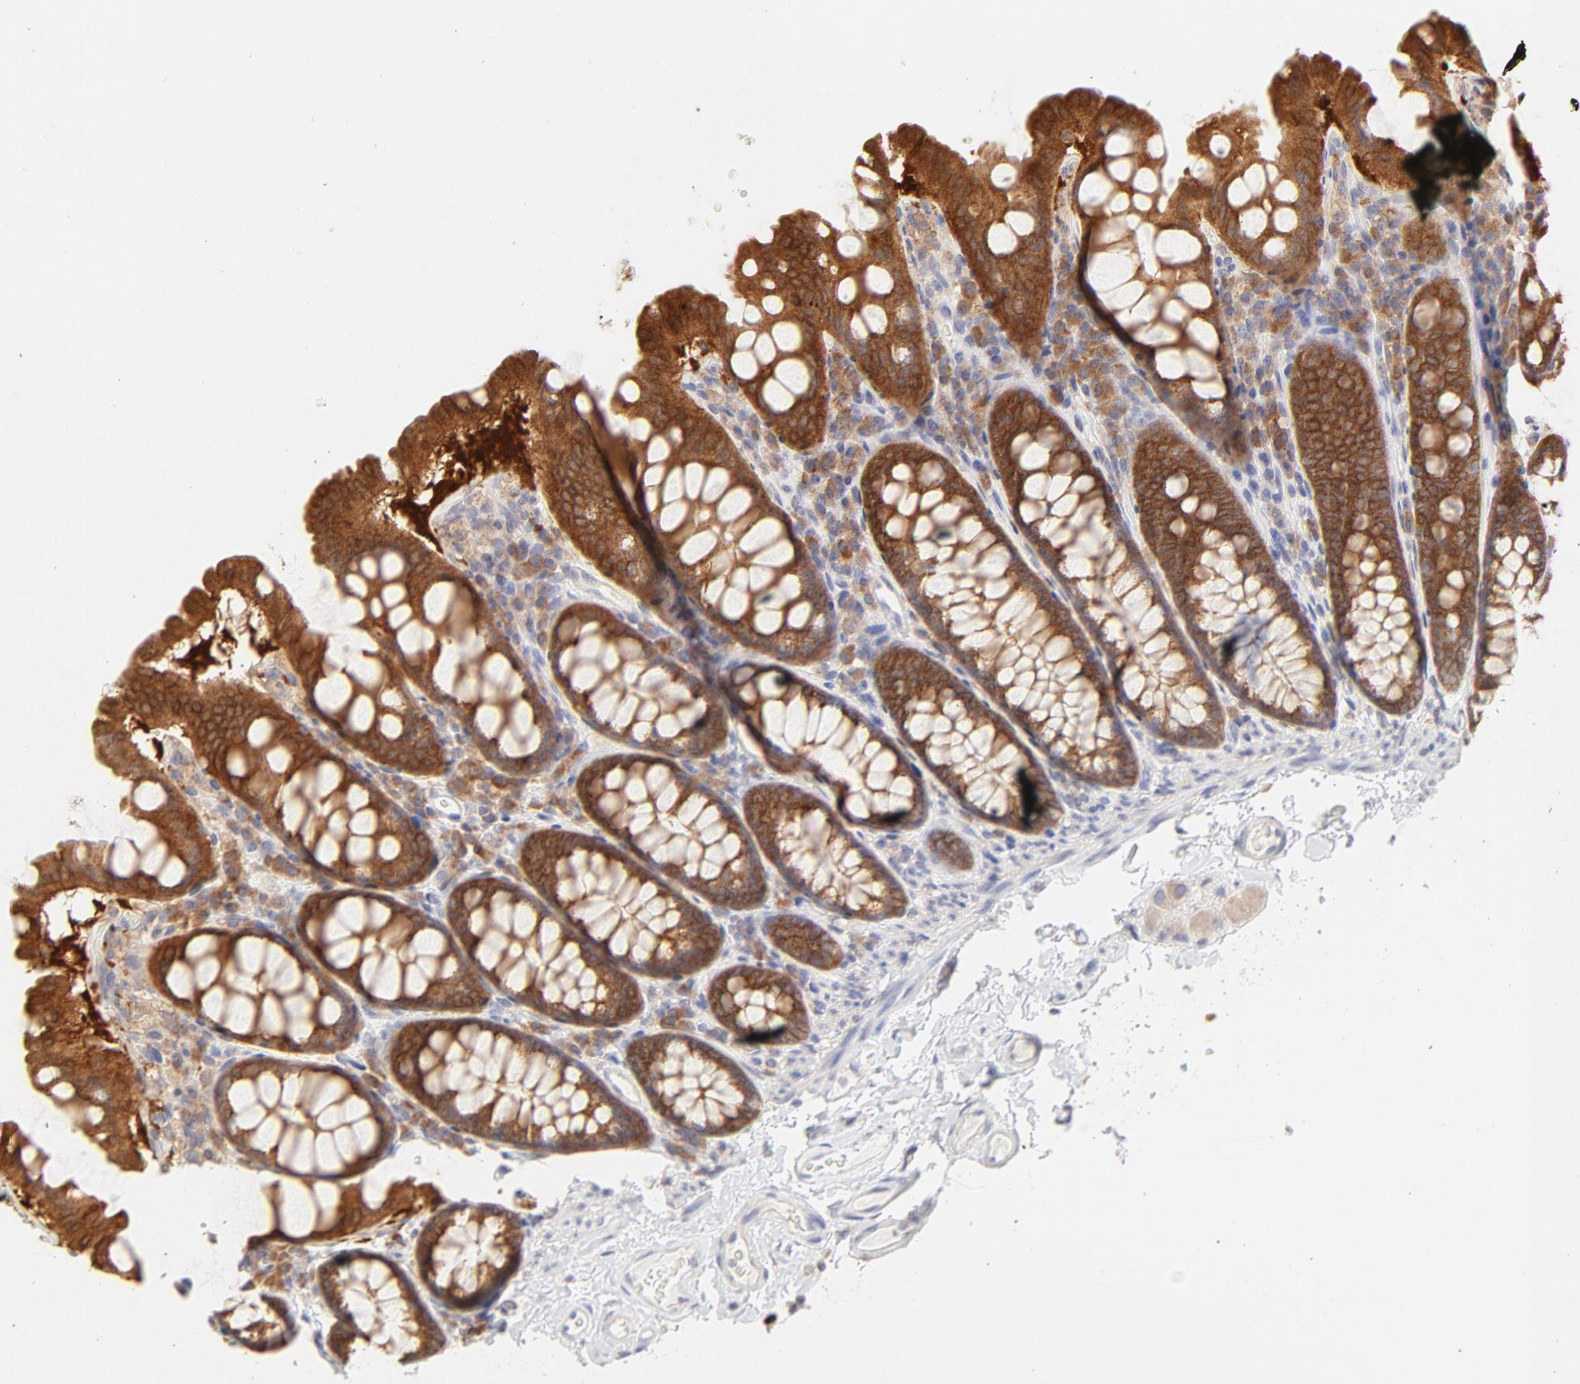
{"staining": {"intensity": "negative", "quantity": "none", "location": "none"}, "tissue": "colon", "cell_type": "Endothelial cells", "image_type": "normal", "snomed": [{"axis": "morphology", "description": "Normal tissue, NOS"}, {"axis": "topography", "description": "Colon"}], "caption": "DAB immunohistochemical staining of benign colon exhibits no significant positivity in endothelial cells. (Immunohistochemistry (ihc), brightfield microscopy, high magnification).", "gene": "RPS6KA1", "patient": {"sex": "female", "age": 61}}